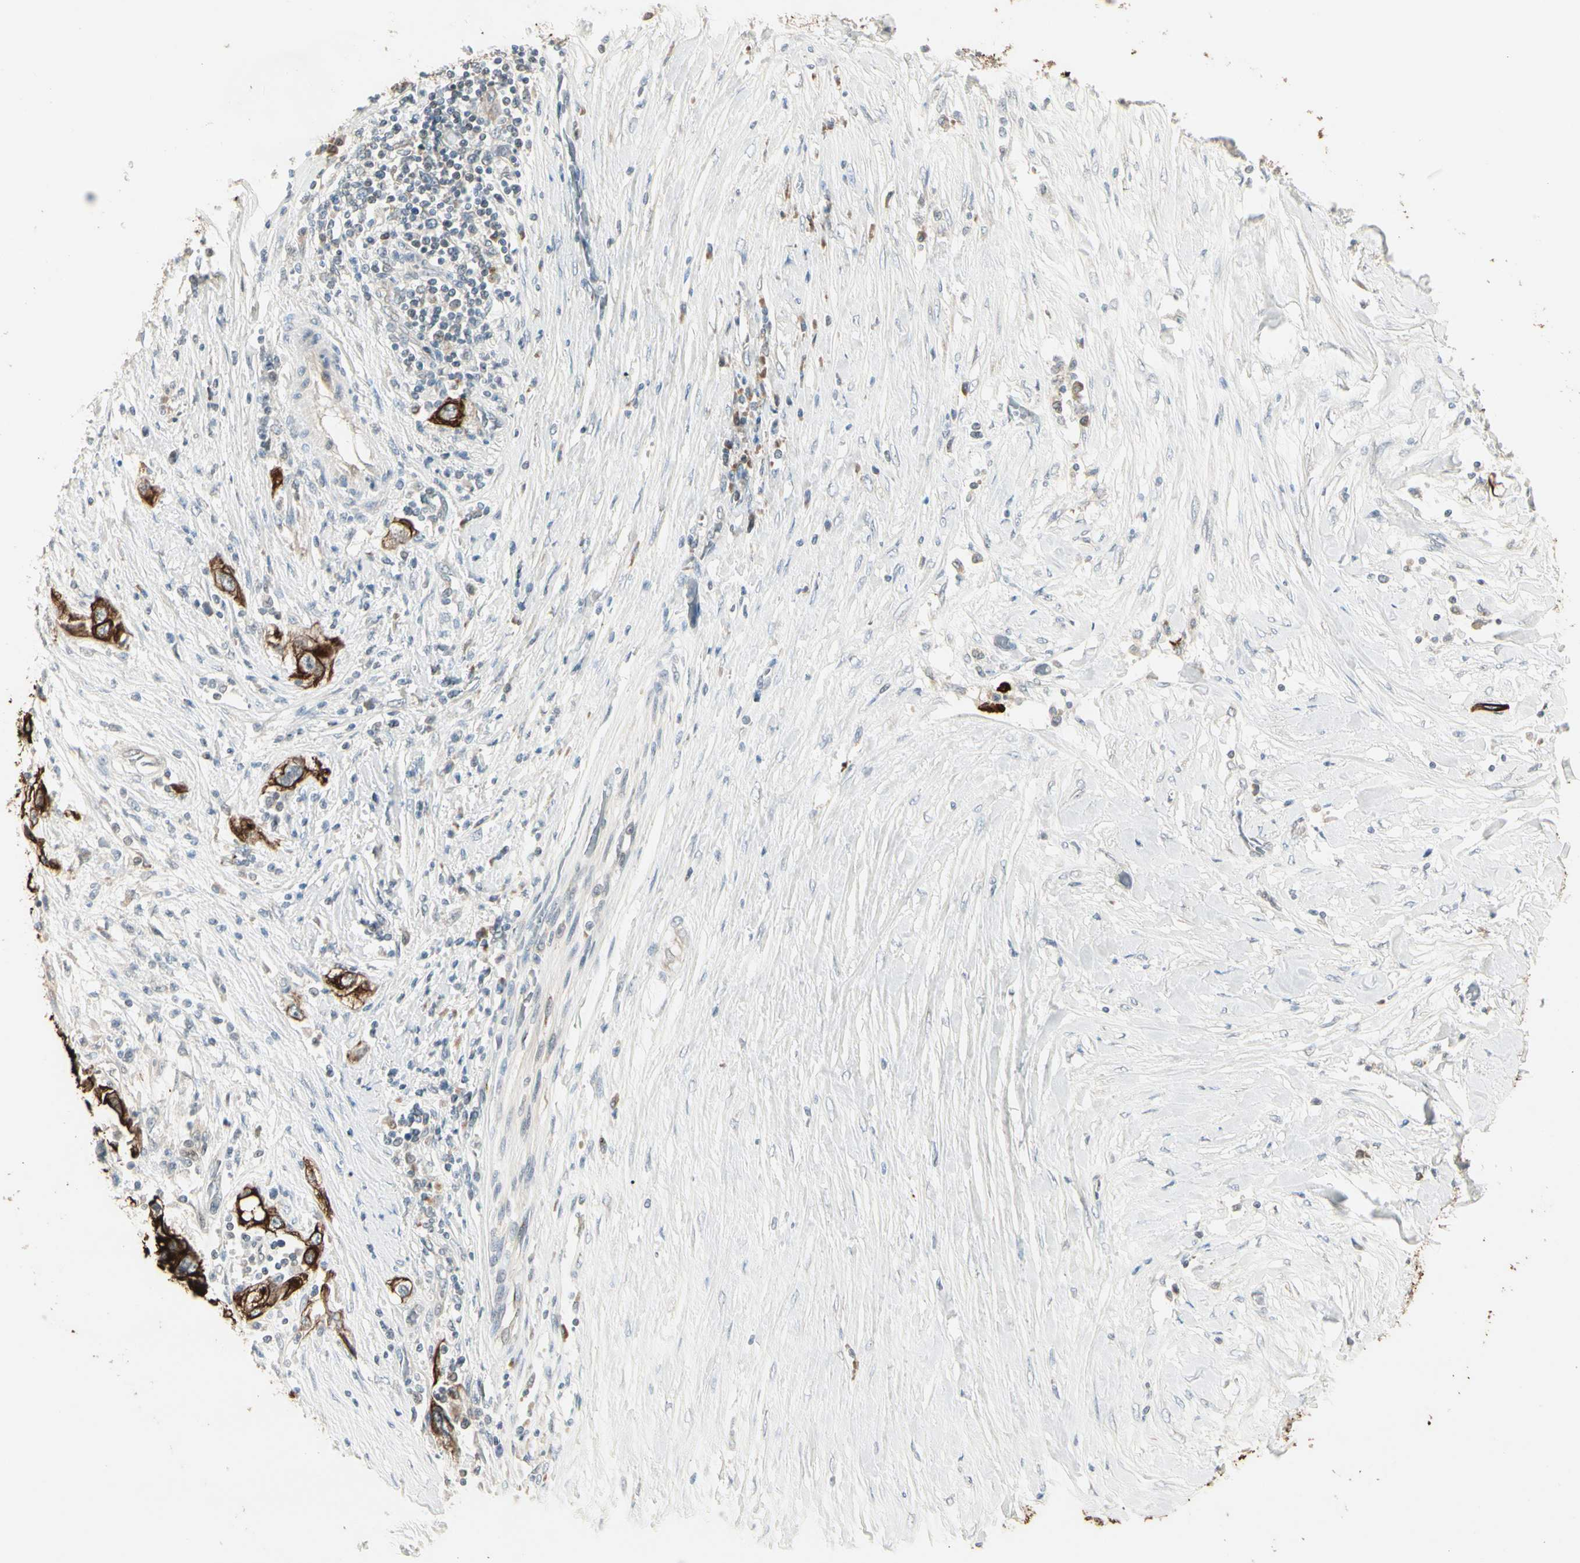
{"staining": {"intensity": "strong", "quantity": ">75%", "location": "cytoplasmic/membranous"}, "tissue": "pancreatic cancer", "cell_type": "Tumor cells", "image_type": "cancer", "snomed": [{"axis": "morphology", "description": "Adenocarcinoma, NOS"}, {"axis": "topography", "description": "Pancreas"}], "caption": "Protein expression by immunohistochemistry displays strong cytoplasmic/membranous positivity in about >75% of tumor cells in pancreatic cancer (adenocarcinoma).", "gene": "SKIL", "patient": {"sex": "female", "age": 70}}